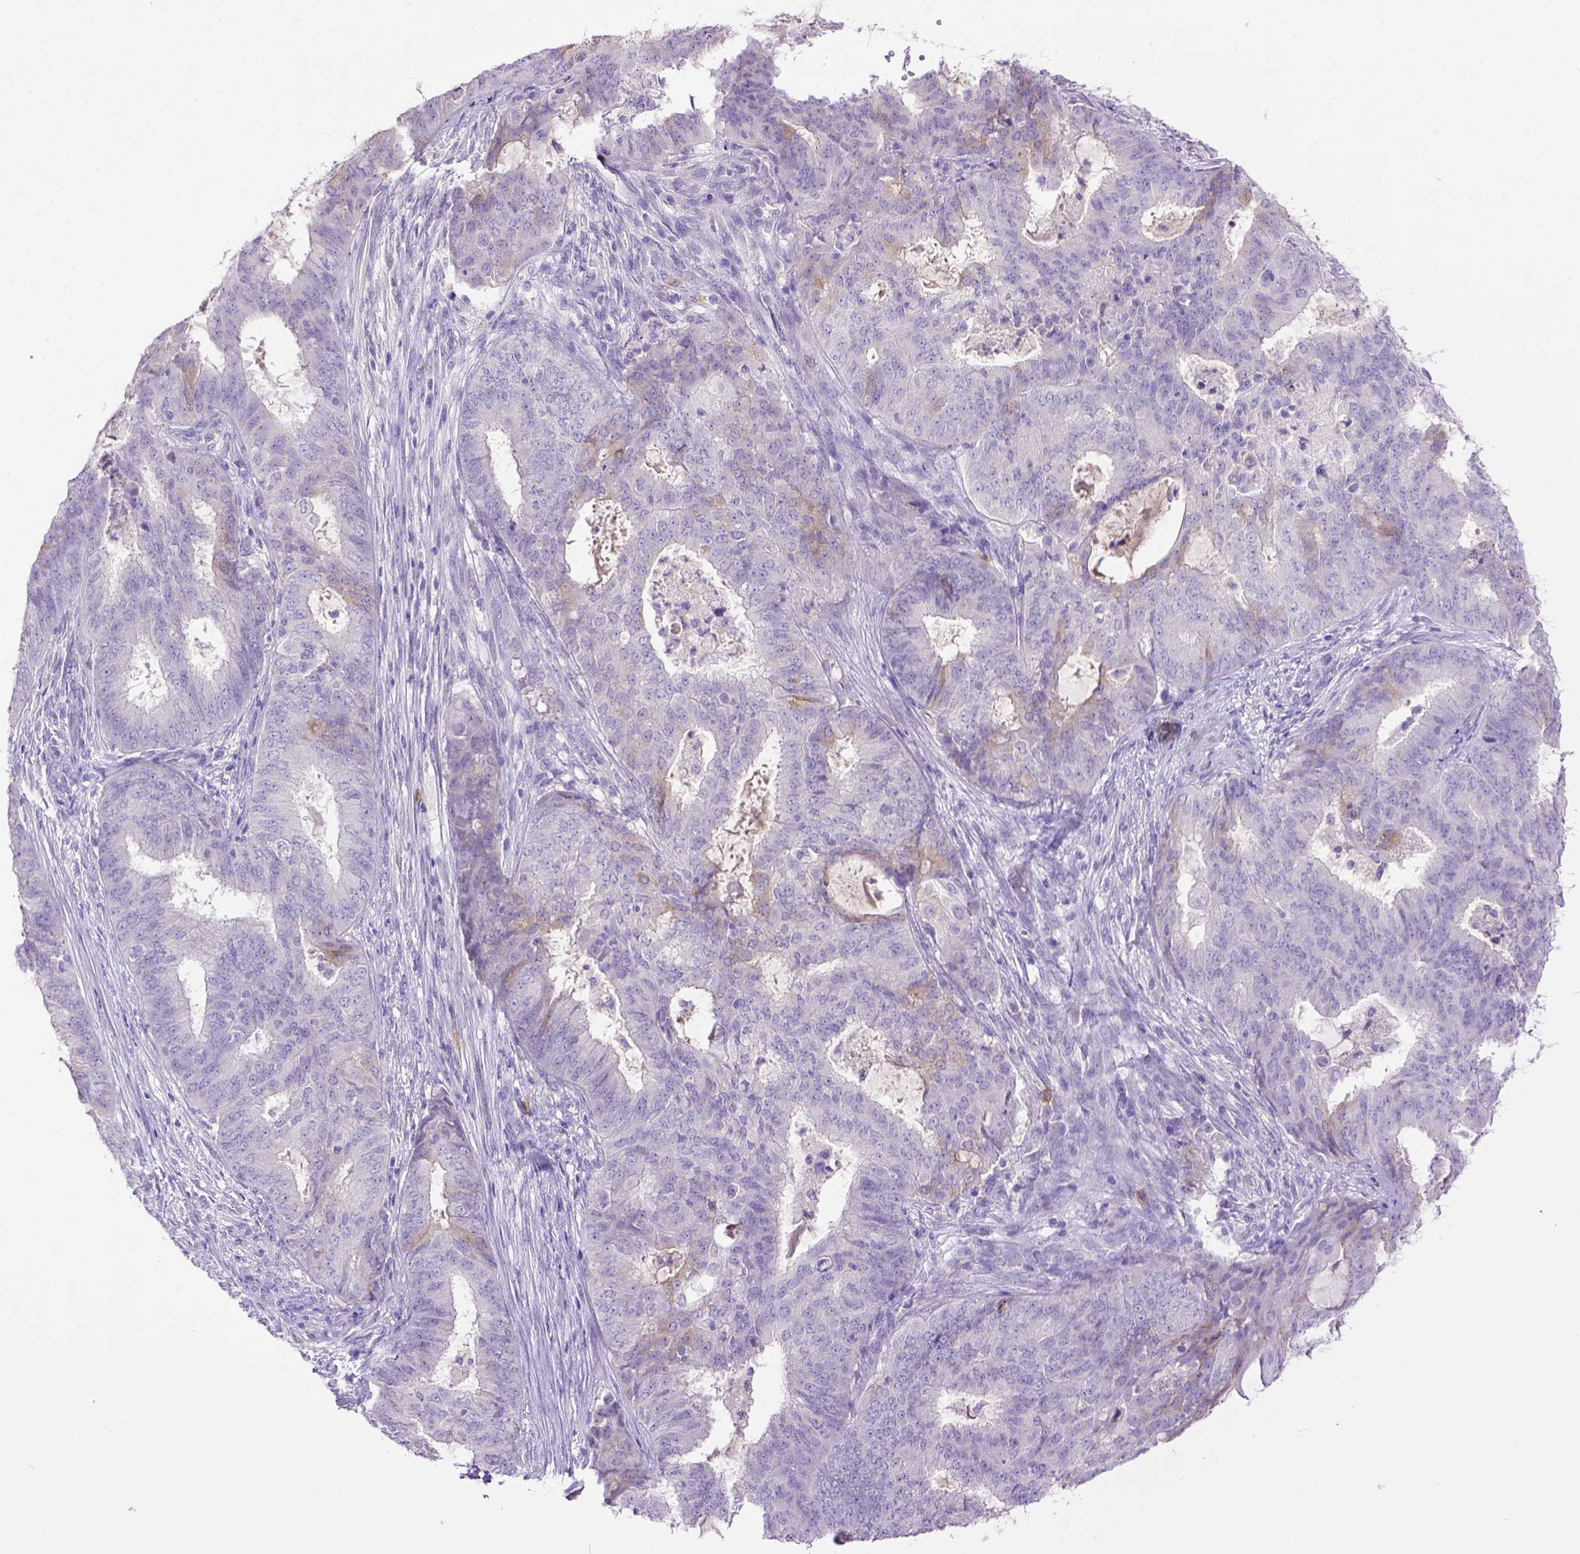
{"staining": {"intensity": "negative", "quantity": "none", "location": "none"}, "tissue": "endometrial cancer", "cell_type": "Tumor cells", "image_type": "cancer", "snomed": [{"axis": "morphology", "description": "Adenocarcinoma, NOS"}, {"axis": "topography", "description": "Endometrium"}], "caption": "Micrograph shows no significant protein staining in tumor cells of endometrial cancer (adenocarcinoma). Nuclei are stained in blue.", "gene": "KIT", "patient": {"sex": "female", "age": 62}}